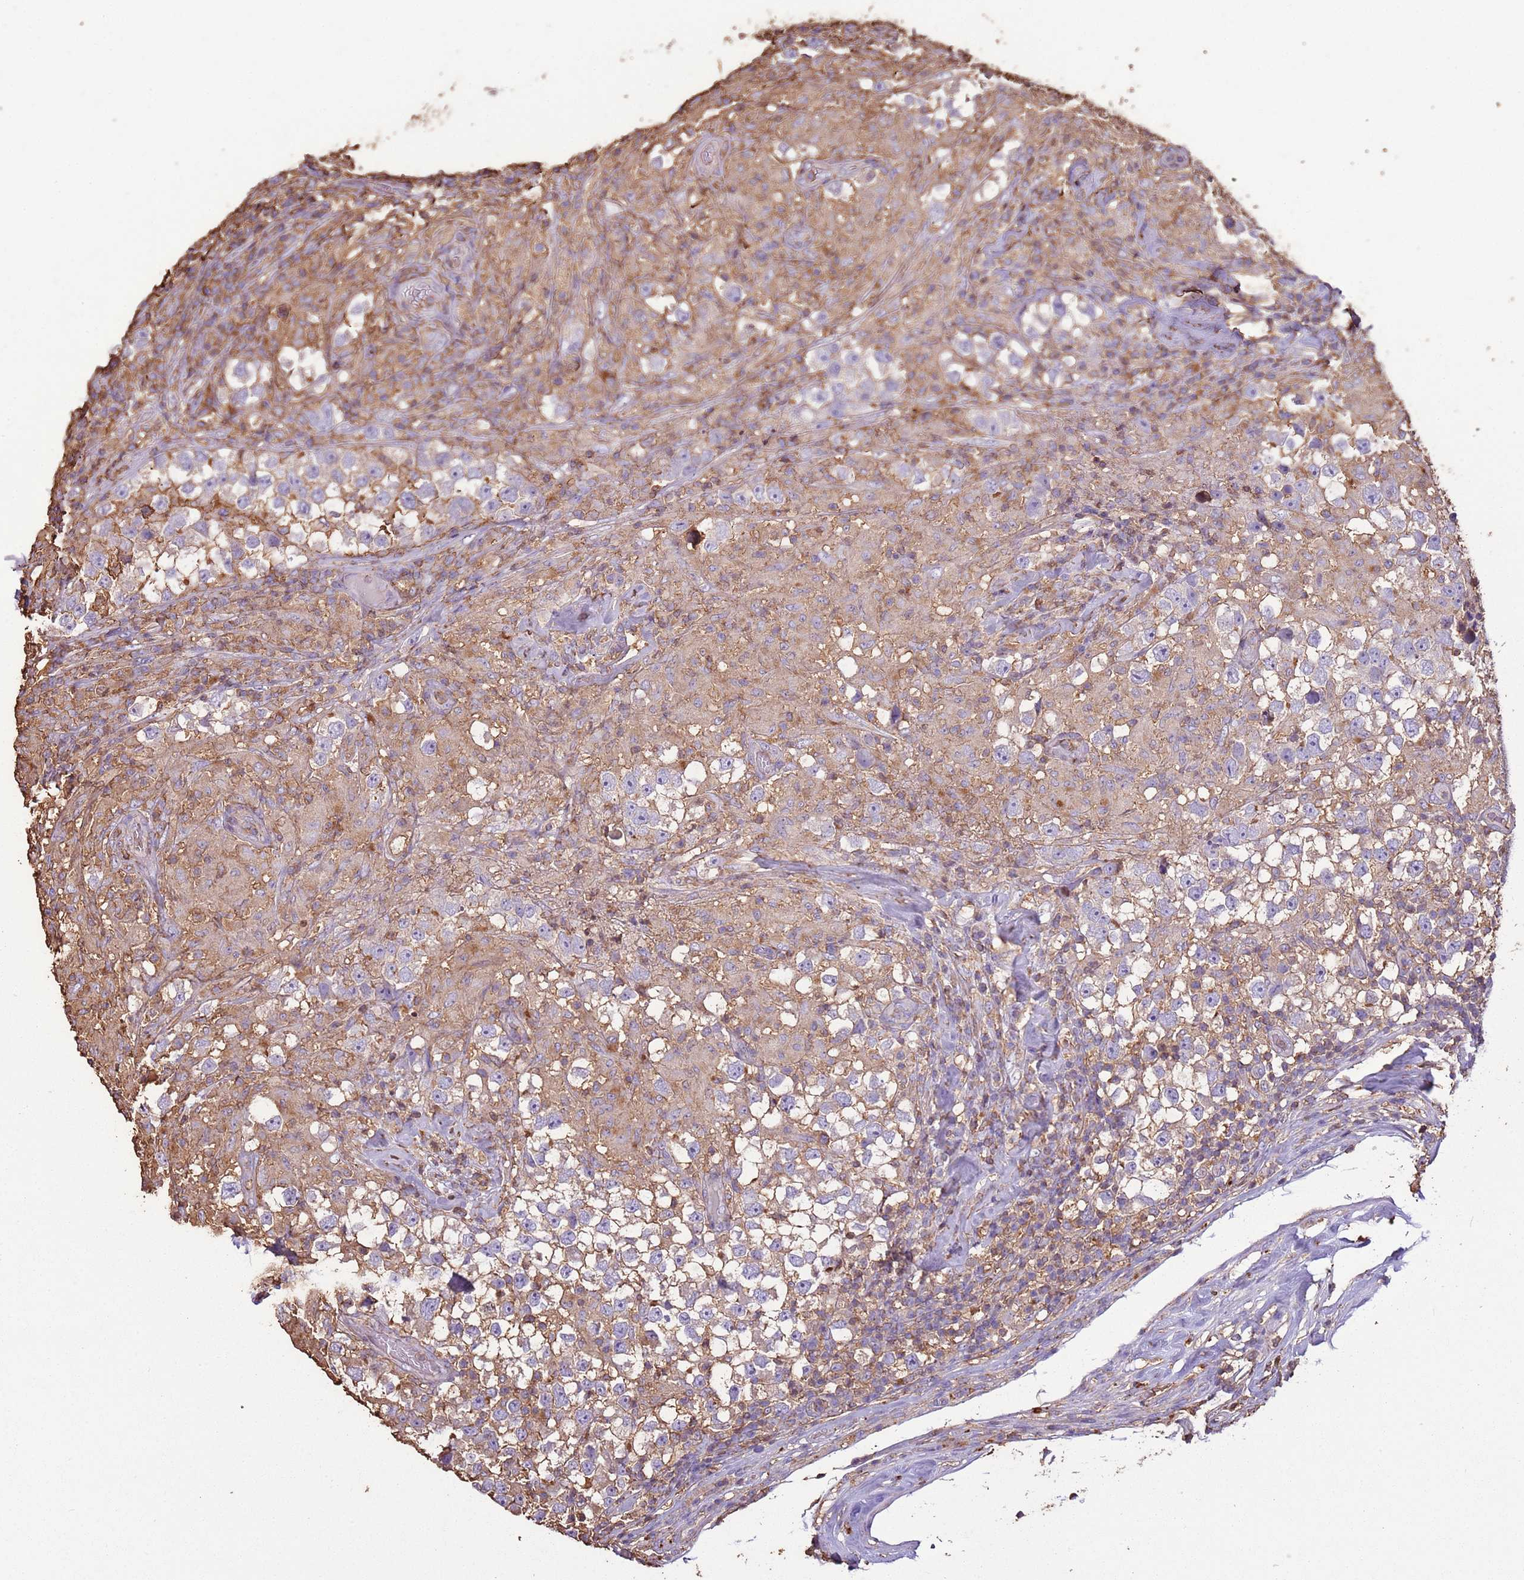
{"staining": {"intensity": "weak", "quantity": "25%-75%", "location": "cytoplasmic/membranous"}, "tissue": "testis cancer", "cell_type": "Tumor cells", "image_type": "cancer", "snomed": [{"axis": "morphology", "description": "Seminoma, NOS"}, {"axis": "topography", "description": "Testis"}], "caption": "Immunohistochemistry histopathology image of testis seminoma stained for a protein (brown), which shows low levels of weak cytoplasmic/membranous expression in approximately 25%-75% of tumor cells.", "gene": "ARL10", "patient": {"sex": "male", "age": 46}}